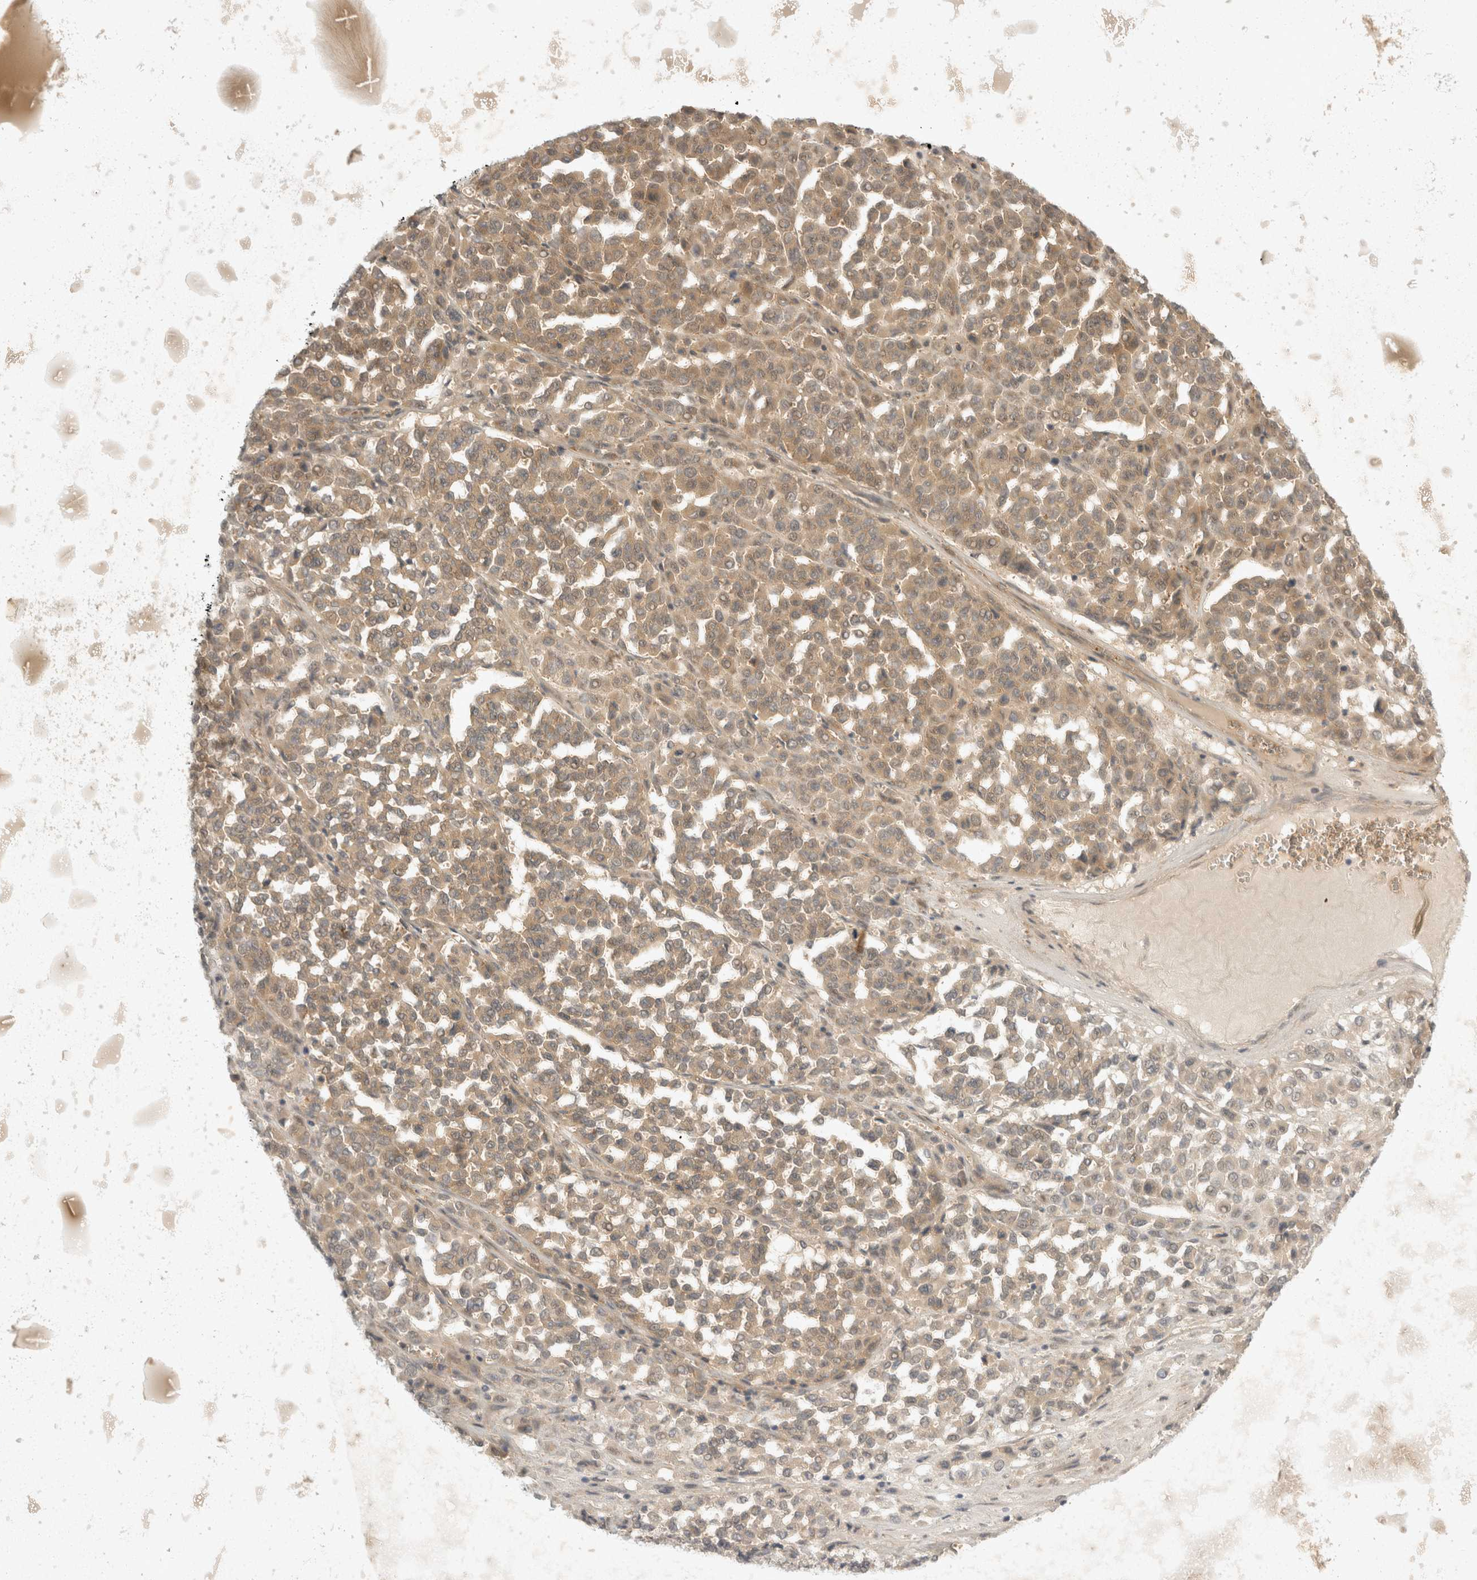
{"staining": {"intensity": "weak", "quantity": ">75%", "location": "cytoplasmic/membranous"}, "tissue": "melanoma", "cell_type": "Tumor cells", "image_type": "cancer", "snomed": [{"axis": "morphology", "description": "Malignant melanoma, Metastatic site"}, {"axis": "topography", "description": "Pancreas"}], "caption": "Malignant melanoma (metastatic site) tissue displays weak cytoplasmic/membranous staining in approximately >75% of tumor cells", "gene": "TOM1L2", "patient": {"sex": "female", "age": 30}}